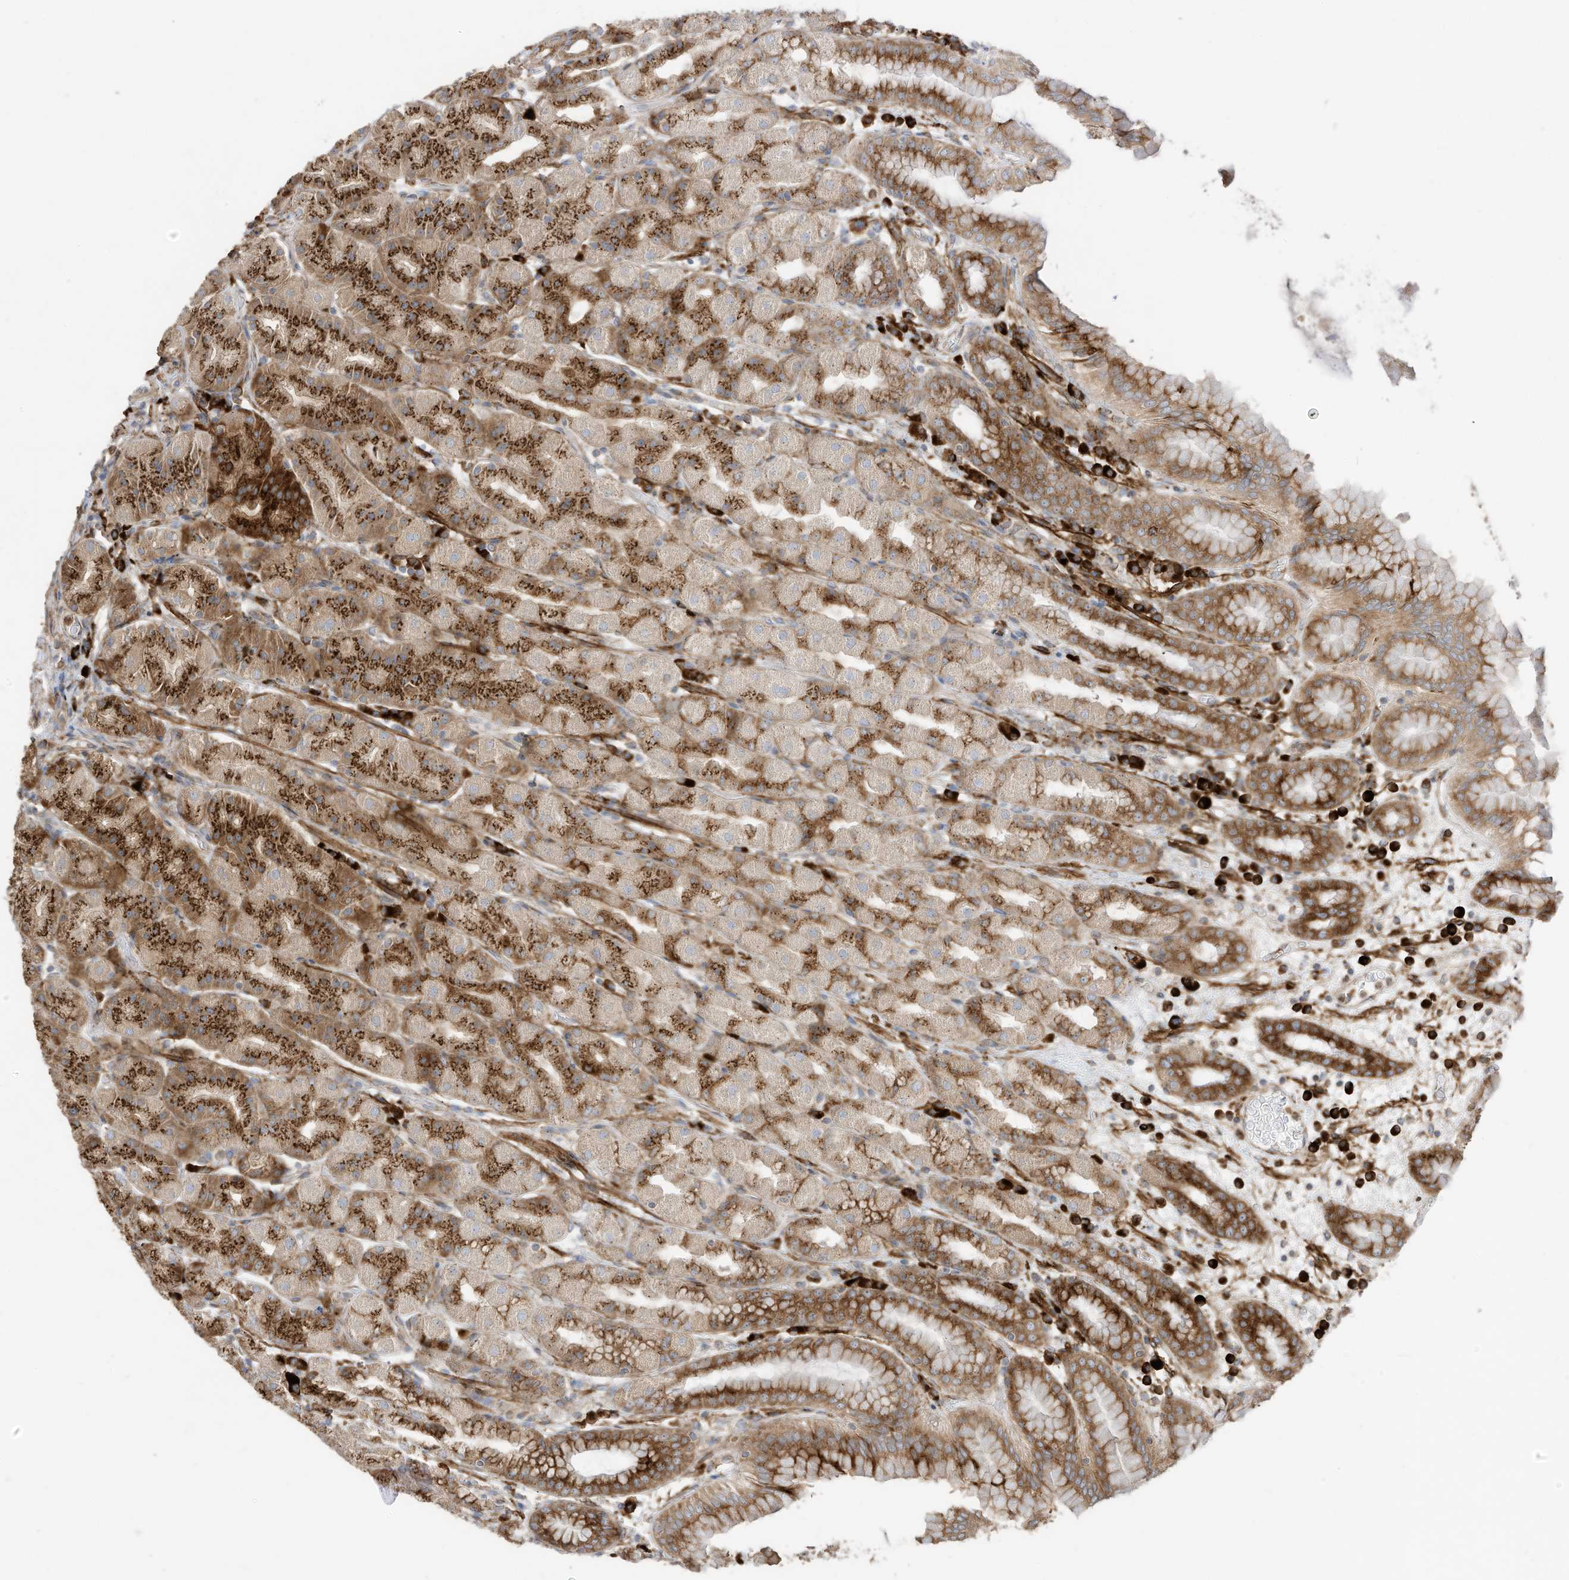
{"staining": {"intensity": "moderate", "quantity": ">75%", "location": "cytoplasmic/membranous"}, "tissue": "stomach", "cell_type": "Glandular cells", "image_type": "normal", "snomed": [{"axis": "morphology", "description": "Normal tissue, NOS"}, {"axis": "topography", "description": "Stomach, upper"}], "caption": "The histopathology image reveals staining of unremarkable stomach, revealing moderate cytoplasmic/membranous protein positivity (brown color) within glandular cells.", "gene": "TRNAU1AP", "patient": {"sex": "male", "age": 68}}